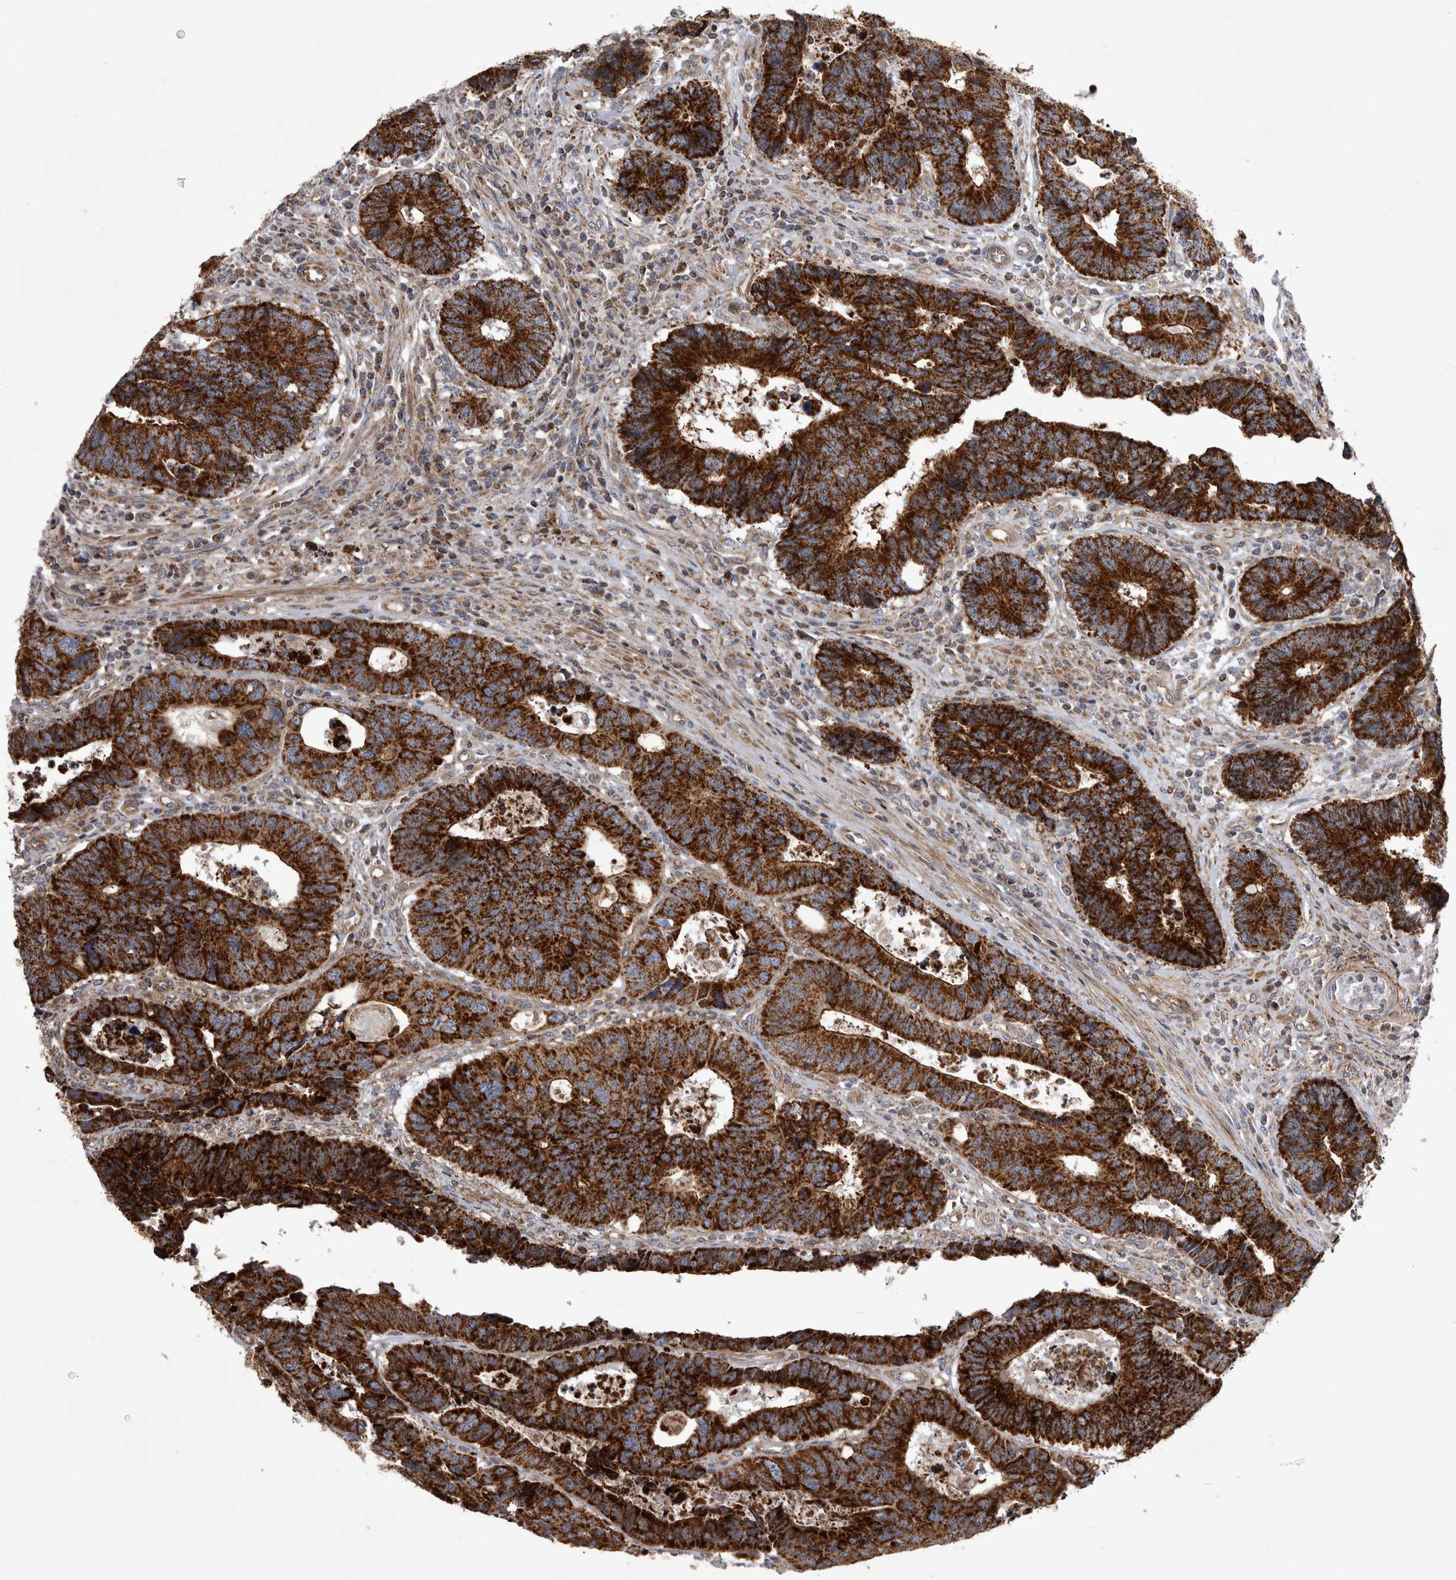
{"staining": {"intensity": "strong", "quantity": ">75%", "location": "cytoplasmic/membranous"}, "tissue": "colorectal cancer", "cell_type": "Tumor cells", "image_type": "cancer", "snomed": [{"axis": "morphology", "description": "Adenocarcinoma, NOS"}, {"axis": "topography", "description": "Rectum"}], "caption": "A high-resolution micrograph shows immunohistochemistry staining of colorectal adenocarcinoma, which shows strong cytoplasmic/membranous positivity in approximately >75% of tumor cells.", "gene": "TSPOAP1", "patient": {"sex": "male", "age": 84}}